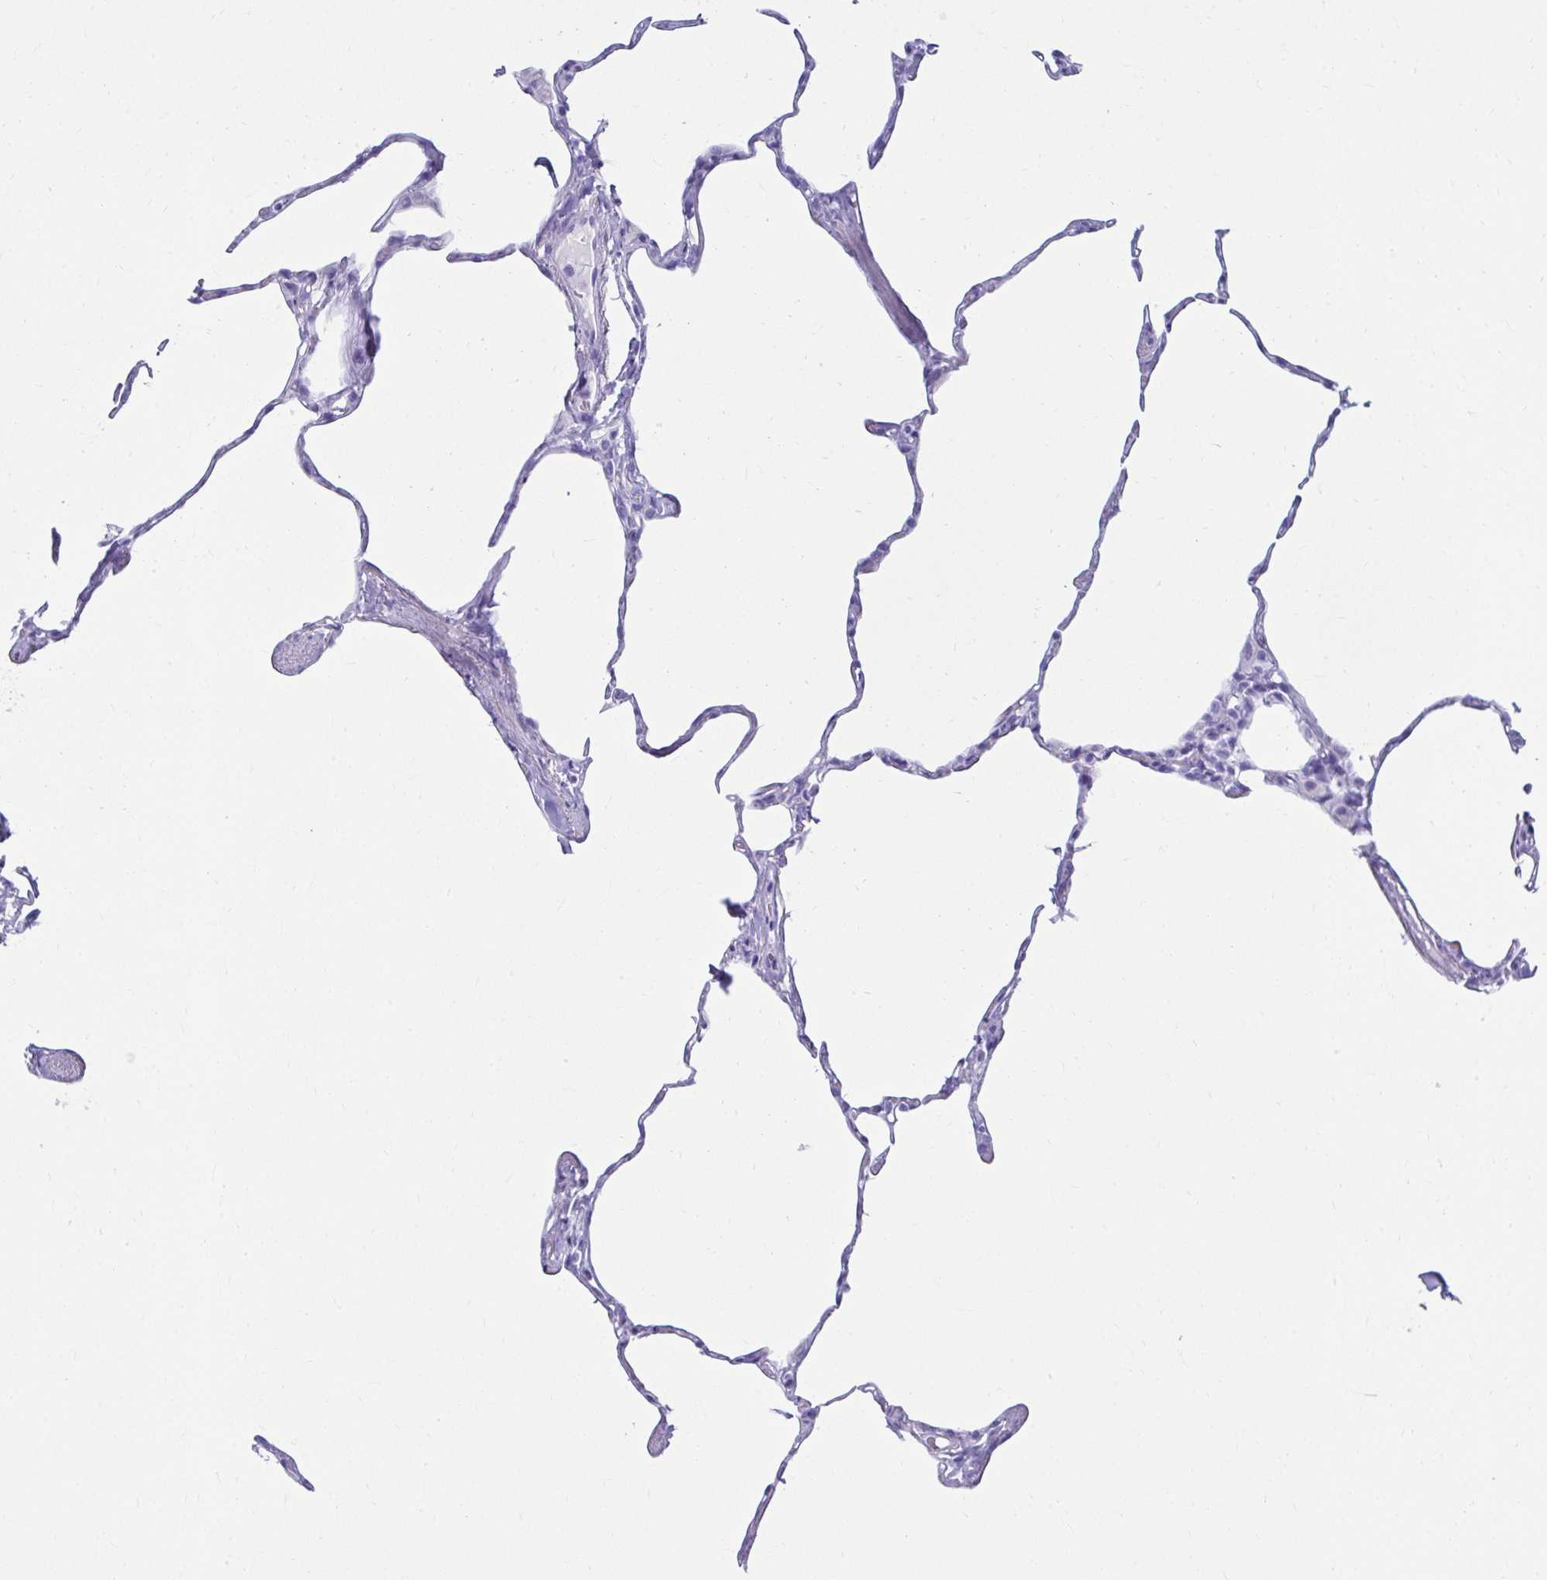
{"staining": {"intensity": "negative", "quantity": "none", "location": "none"}, "tissue": "lung", "cell_type": "Alveolar cells", "image_type": "normal", "snomed": [{"axis": "morphology", "description": "Normal tissue, NOS"}, {"axis": "topography", "description": "Lung"}], "caption": "Immunohistochemical staining of benign human lung demonstrates no significant positivity in alveolar cells.", "gene": "ATP4B", "patient": {"sex": "male", "age": 65}}